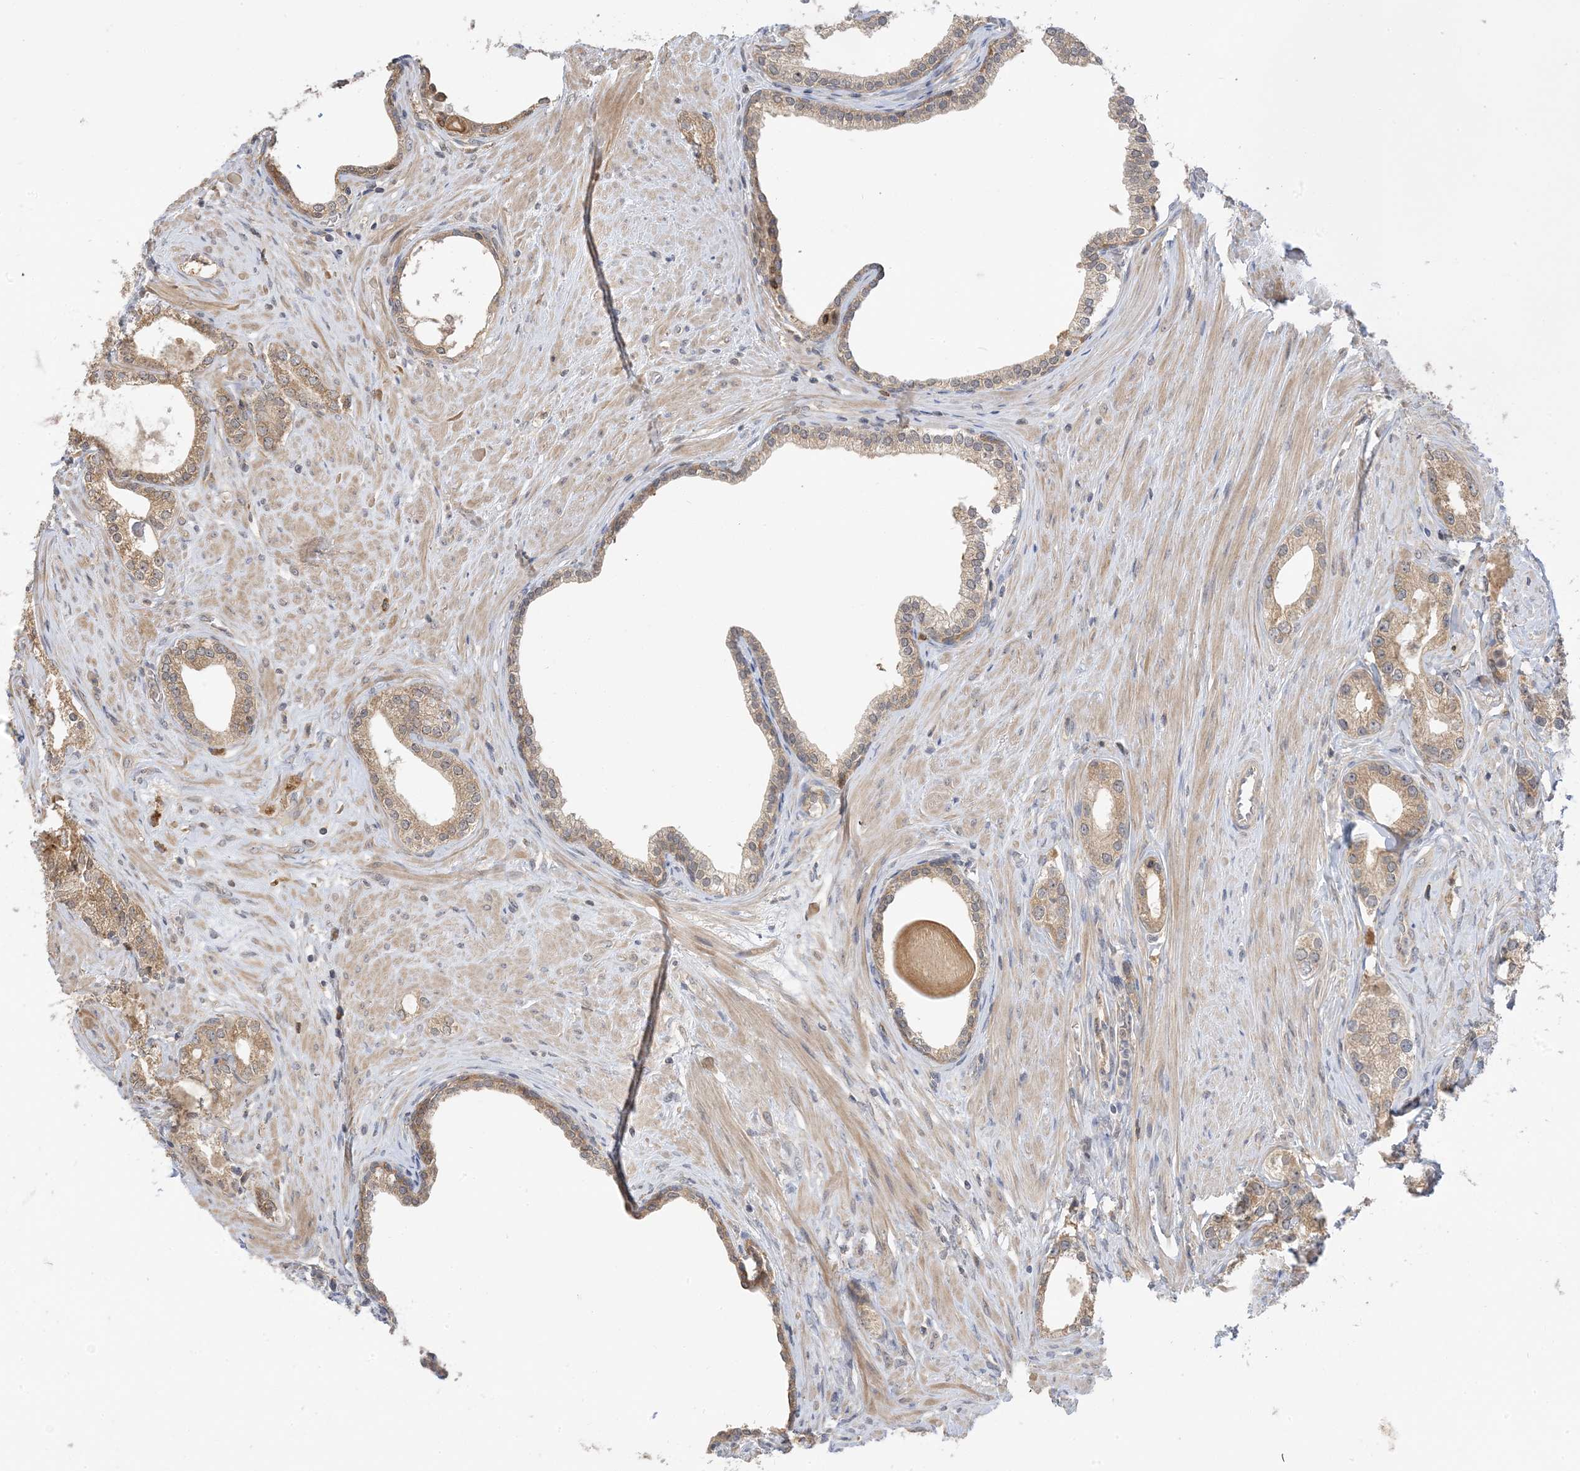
{"staining": {"intensity": "weak", "quantity": ">75%", "location": "cytoplasmic/membranous"}, "tissue": "prostate cancer", "cell_type": "Tumor cells", "image_type": "cancer", "snomed": [{"axis": "morphology", "description": "Adenocarcinoma, High grade"}, {"axis": "topography", "description": "Prostate"}], "caption": "There is low levels of weak cytoplasmic/membranous positivity in tumor cells of high-grade adenocarcinoma (prostate), as demonstrated by immunohistochemical staining (brown color).", "gene": "WDR26", "patient": {"sex": "male", "age": 63}}